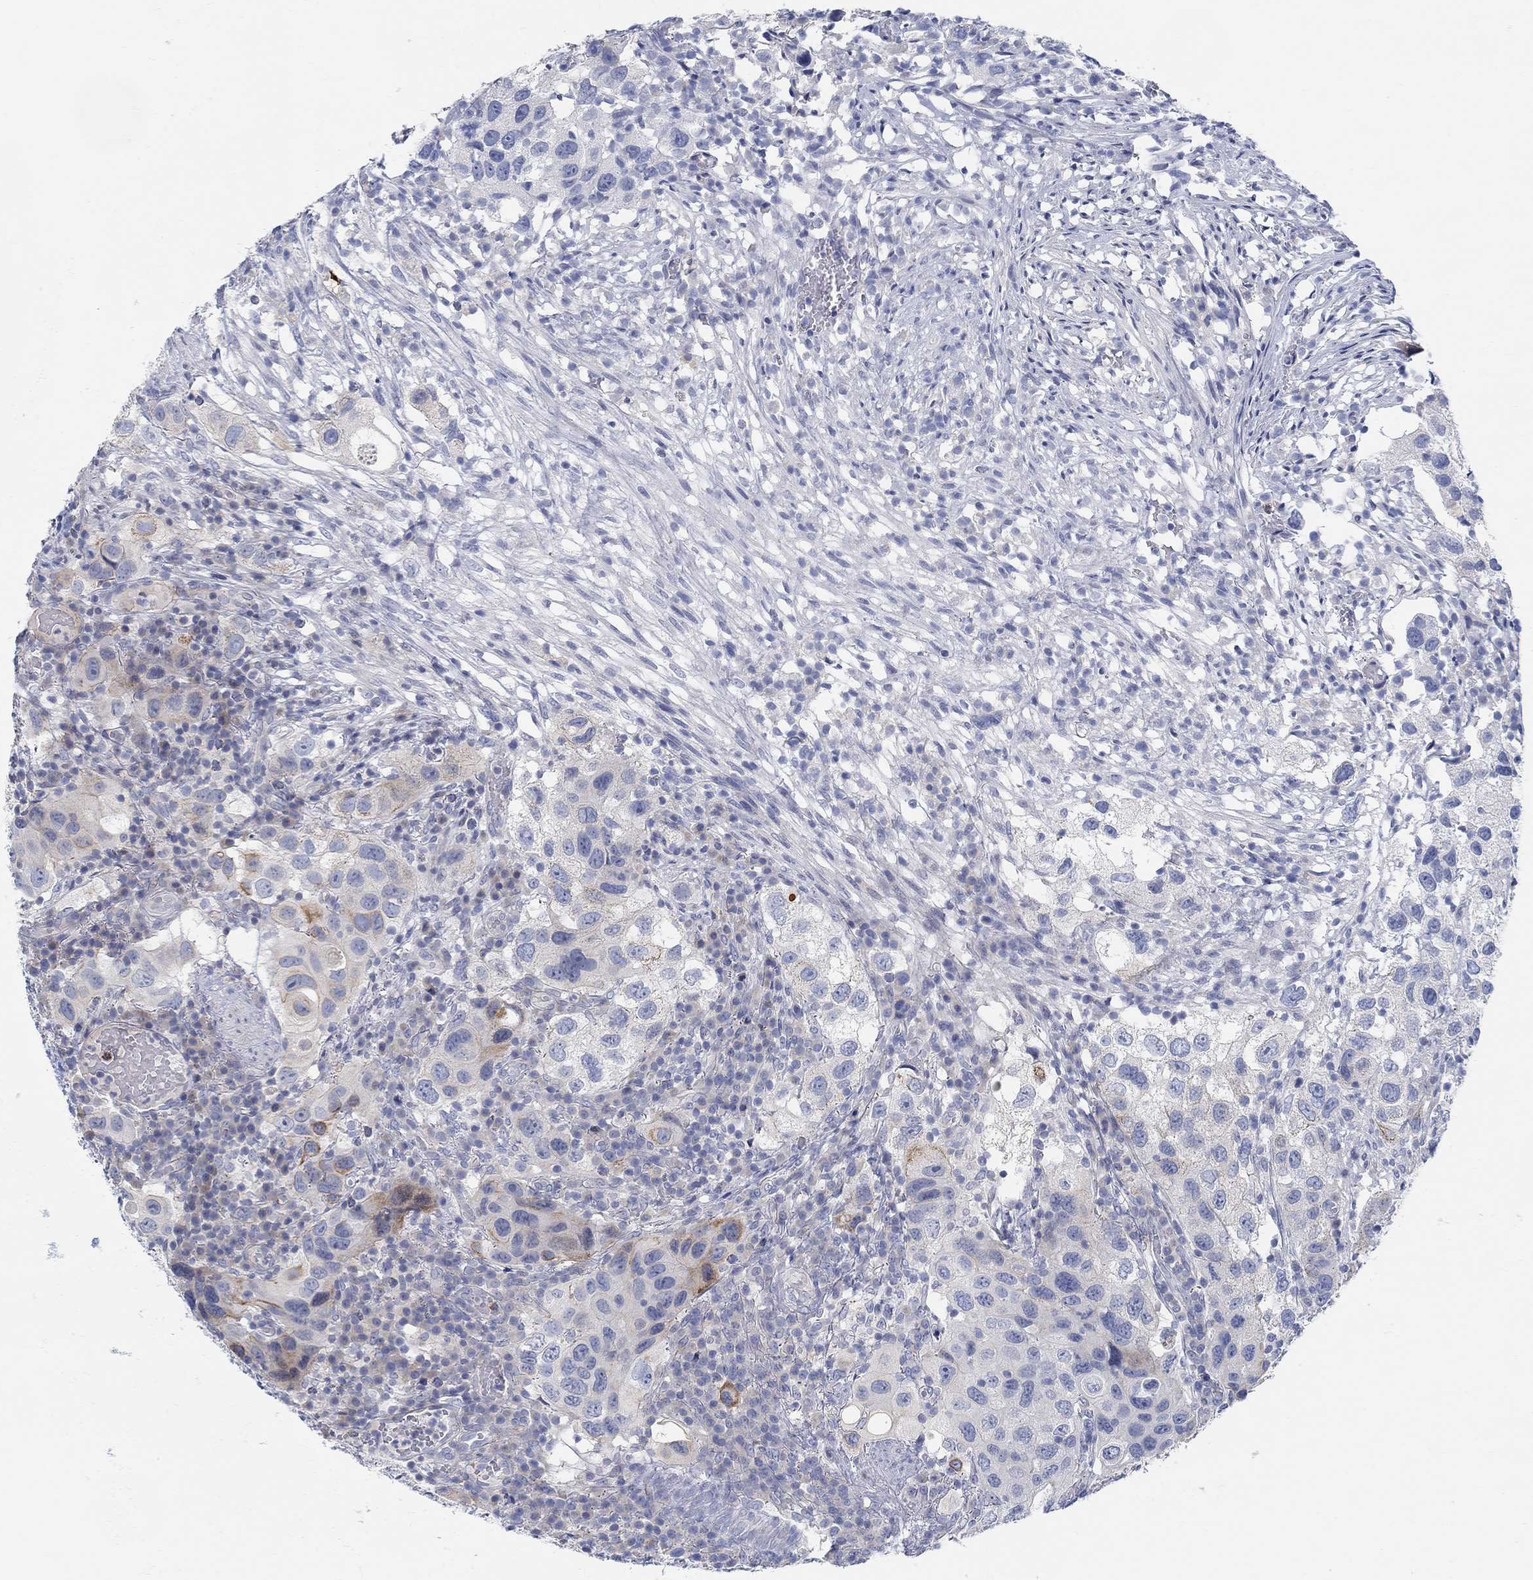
{"staining": {"intensity": "moderate", "quantity": "<25%", "location": "cytoplasmic/membranous"}, "tissue": "urothelial cancer", "cell_type": "Tumor cells", "image_type": "cancer", "snomed": [{"axis": "morphology", "description": "Urothelial carcinoma, High grade"}, {"axis": "topography", "description": "Urinary bladder"}], "caption": "The photomicrograph displays immunohistochemical staining of urothelial cancer. There is moderate cytoplasmic/membranous positivity is identified in about <25% of tumor cells.", "gene": "ANO7", "patient": {"sex": "male", "age": 79}}